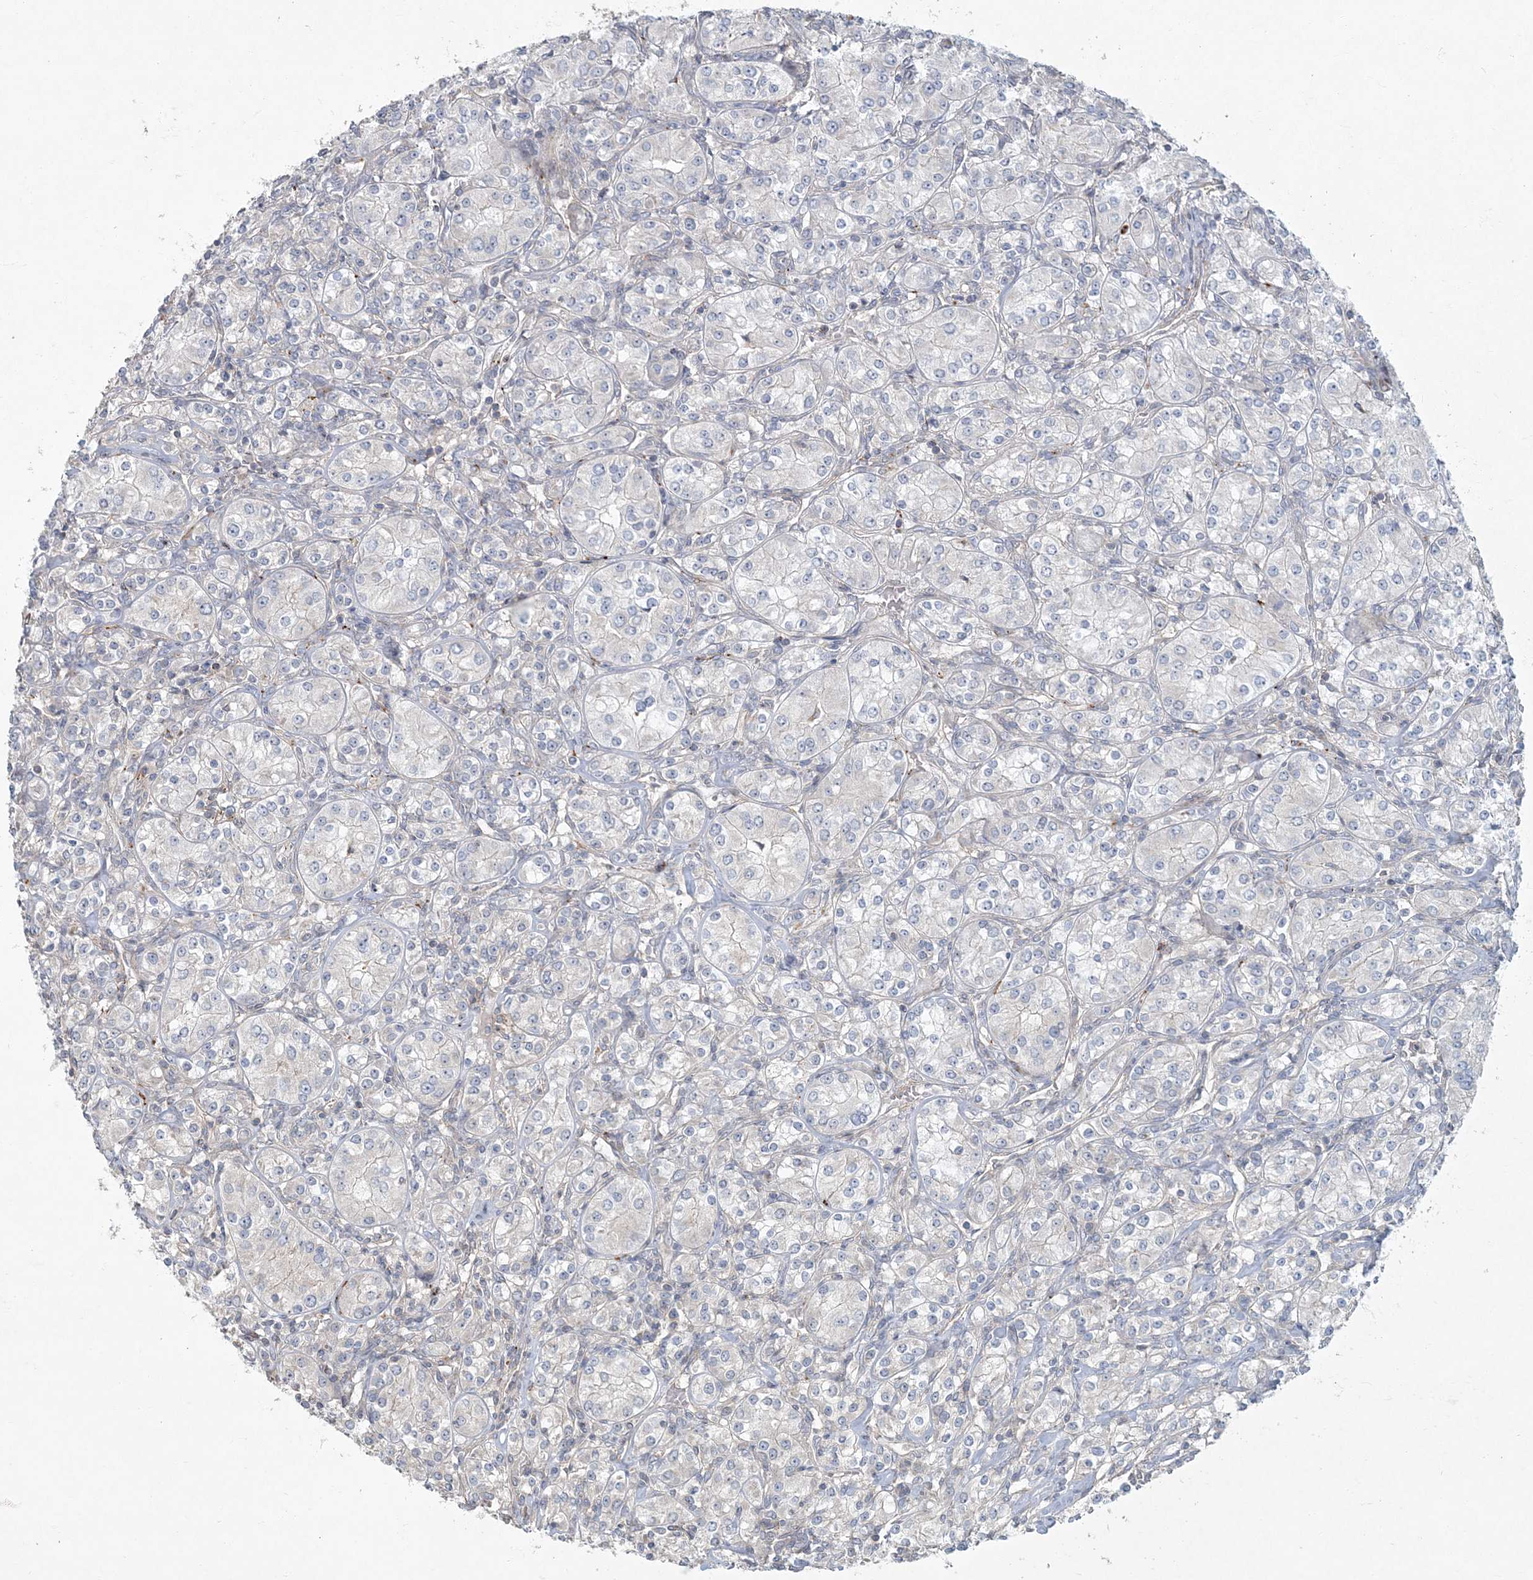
{"staining": {"intensity": "negative", "quantity": "none", "location": "none"}, "tissue": "renal cancer", "cell_type": "Tumor cells", "image_type": "cancer", "snomed": [{"axis": "morphology", "description": "Adenocarcinoma, NOS"}, {"axis": "topography", "description": "Kidney"}], "caption": "Immunohistochemical staining of human renal cancer exhibits no significant staining in tumor cells.", "gene": "ARHGEF38", "patient": {"sex": "male", "age": 77}}